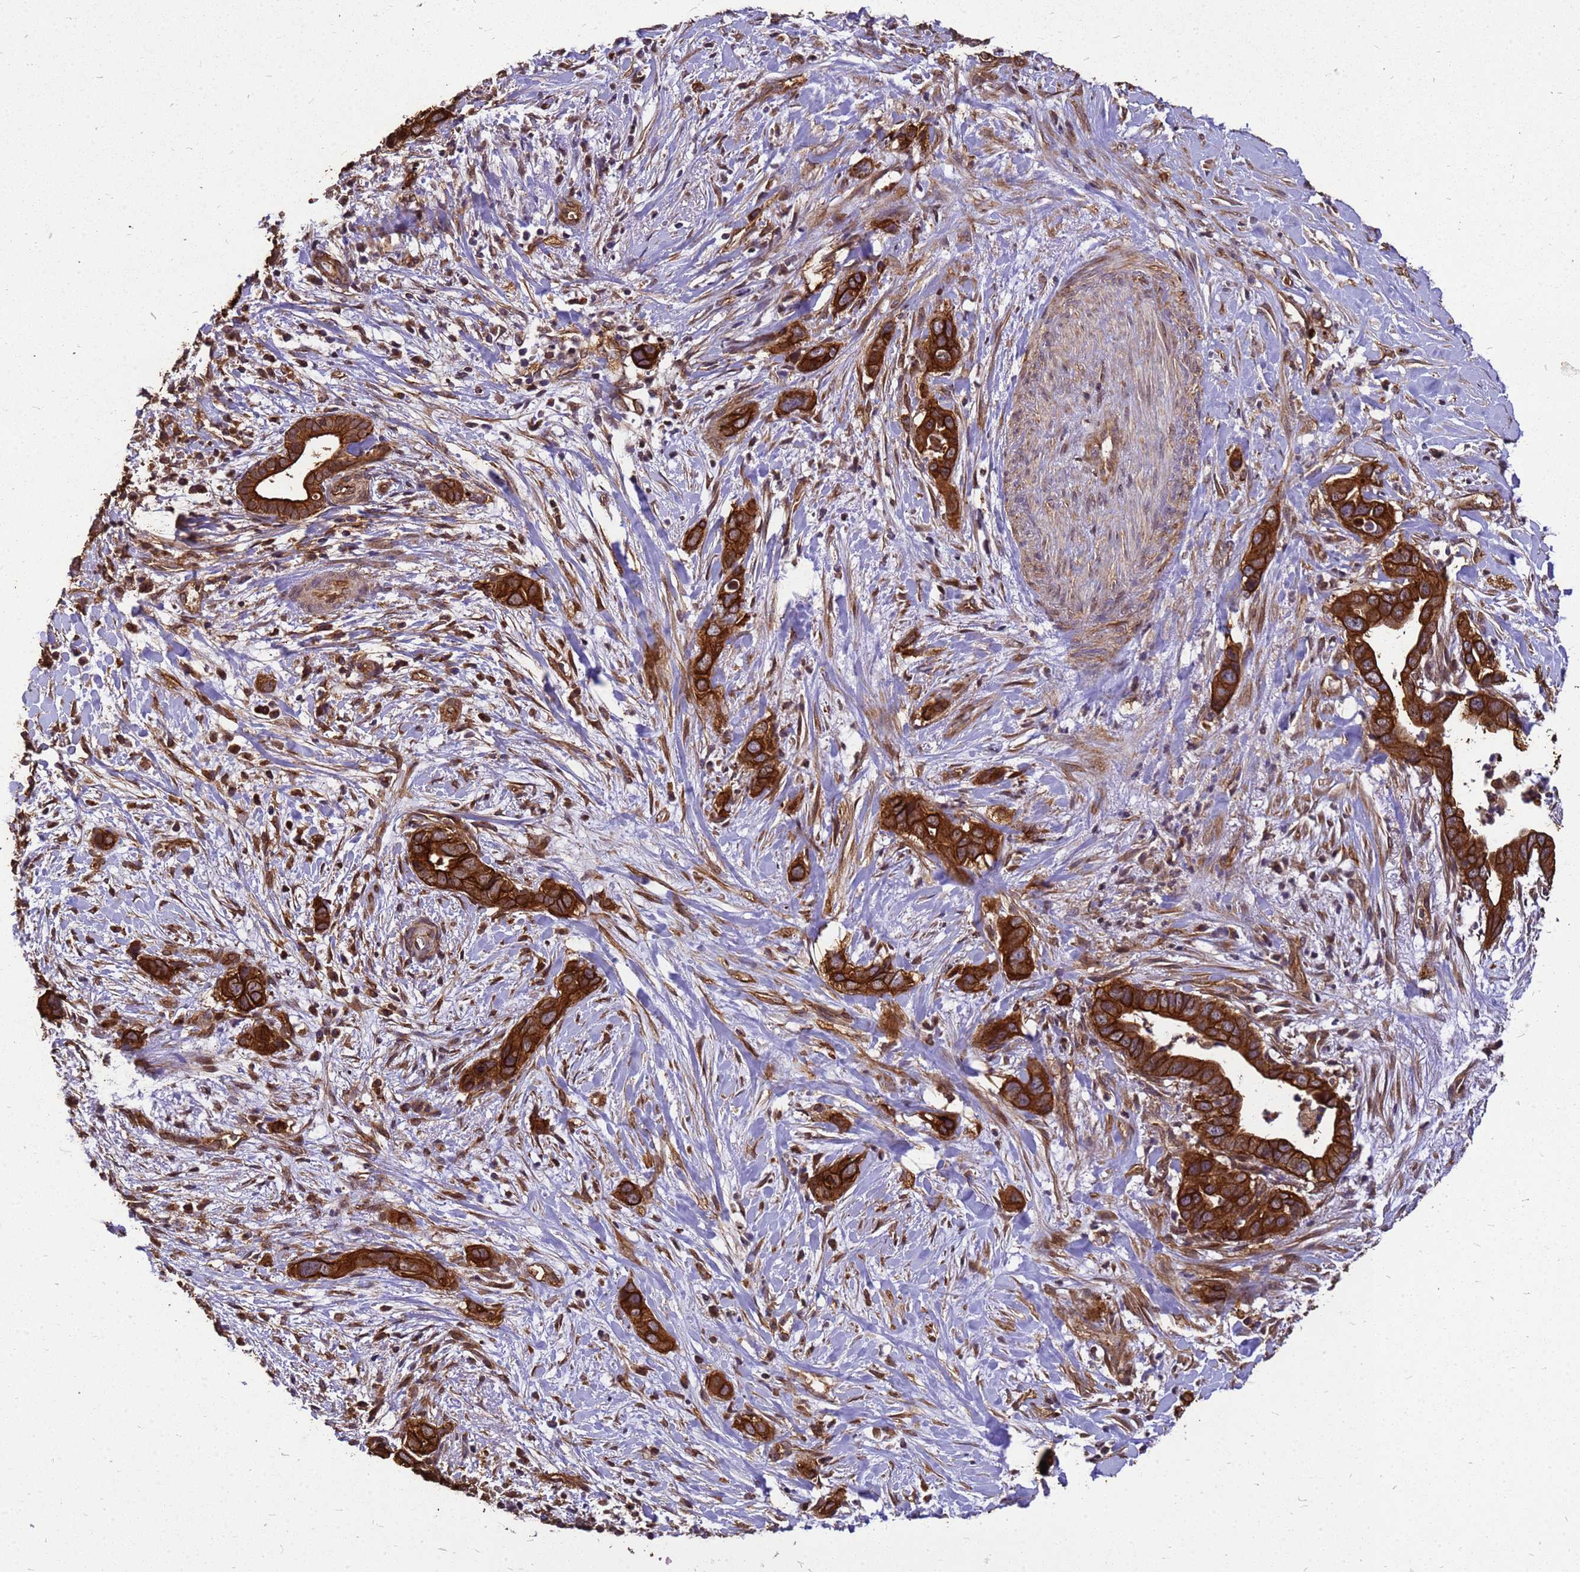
{"staining": {"intensity": "strong", "quantity": ">75%", "location": "cytoplasmic/membranous"}, "tissue": "liver cancer", "cell_type": "Tumor cells", "image_type": "cancer", "snomed": [{"axis": "morphology", "description": "Cholangiocarcinoma"}, {"axis": "topography", "description": "Liver"}], "caption": "Strong cytoplasmic/membranous staining is identified in about >75% of tumor cells in liver cancer (cholangiocarcinoma).", "gene": "ZNF618", "patient": {"sex": "female", "age": 79}}